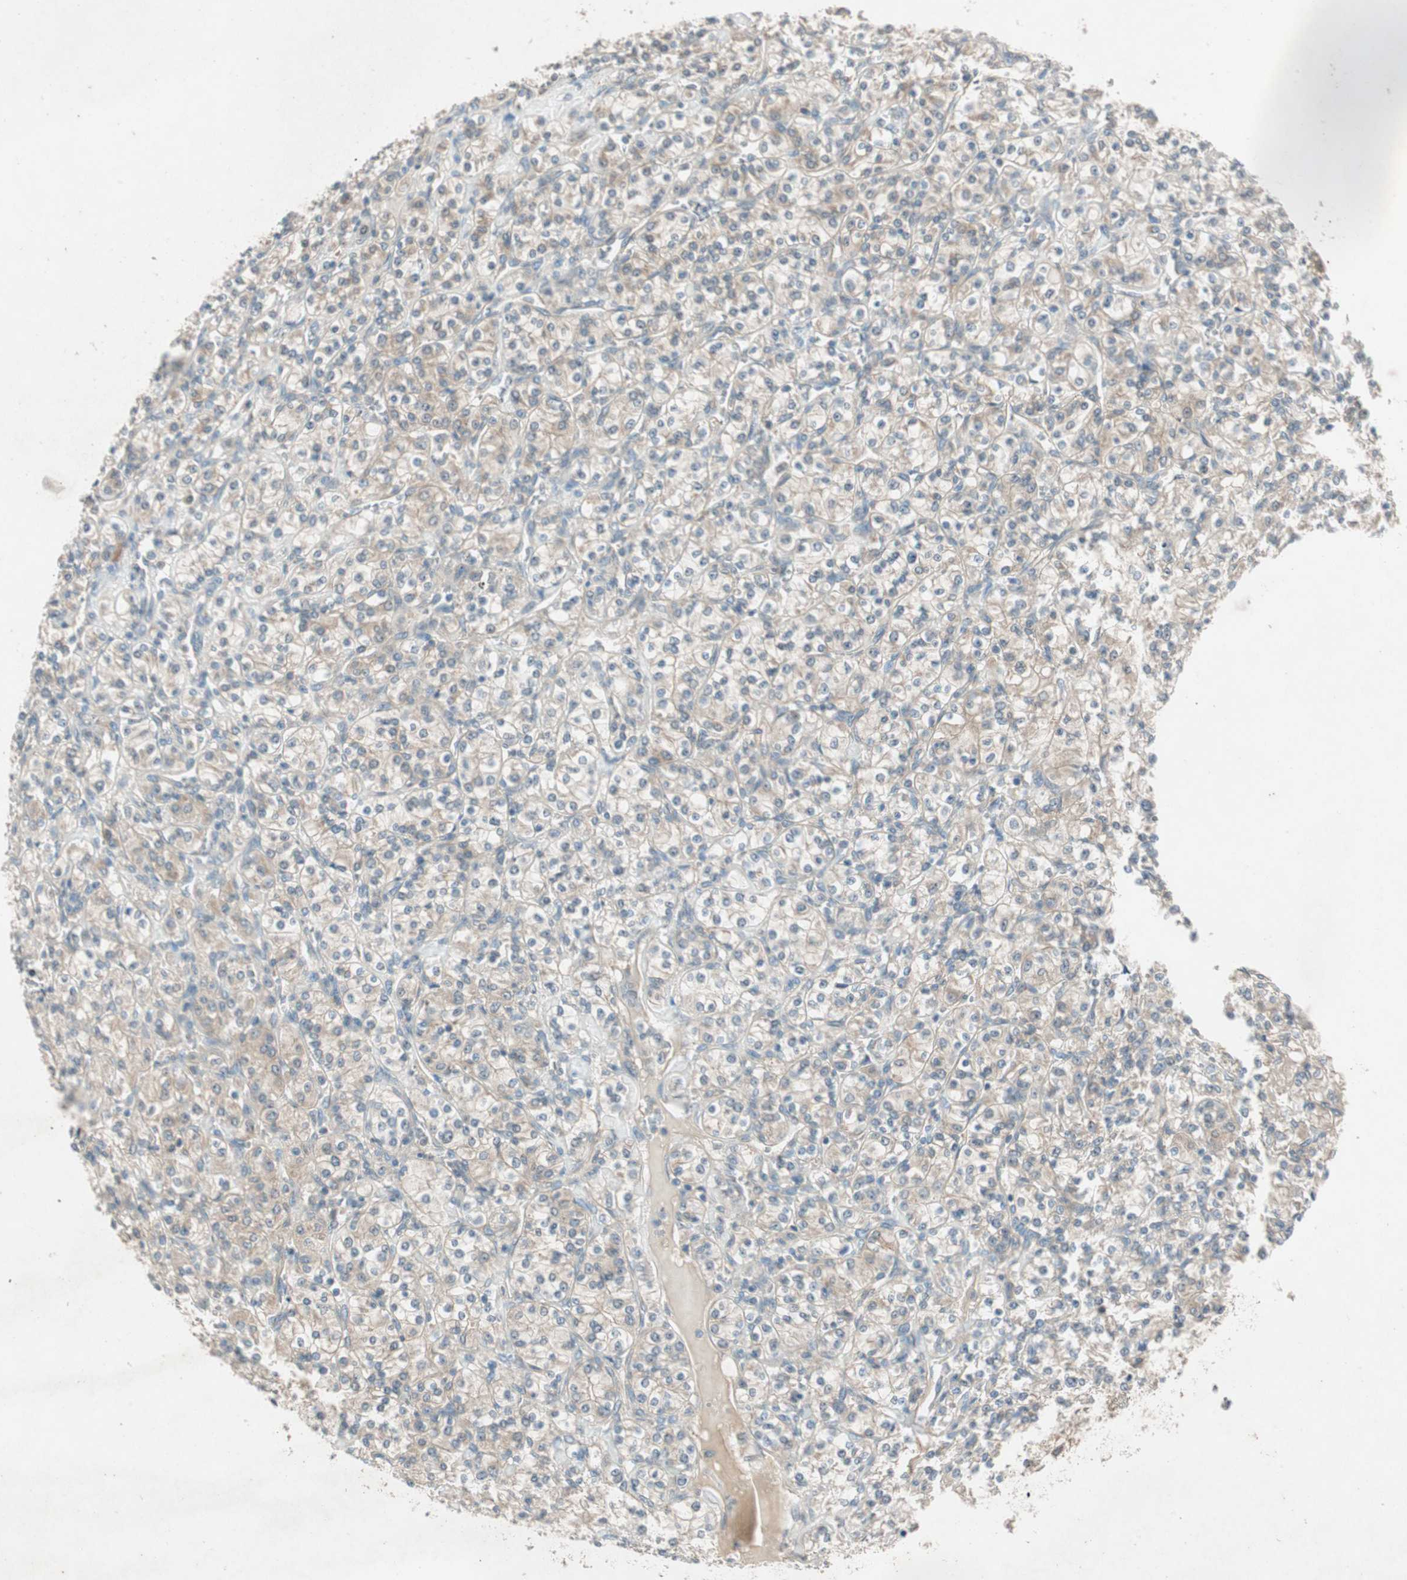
{"staining": {"intensity": "weak", "quantity": "25%-75%", "location": "cytoplasmic/membranous"}, "tissue": "renal cancer", "cell_type": "Tumor cells", "image_type": "cancer", "snomed": [{"axis": "morphology", "description": "Adenocarcinoma, NOS"}, {"axis": "topography", "description": "Kidney"}], "caption": "Immunohistochemistry (IHC) image of adenocarcinoma (renal) stained for a protein (brown), which displays low levels of weak cytoplasmic/membranous staining in approximately 25%-75% of tumor cells.", "gene": "NCLN", "patient": {"sex": "male", "age": 77}}